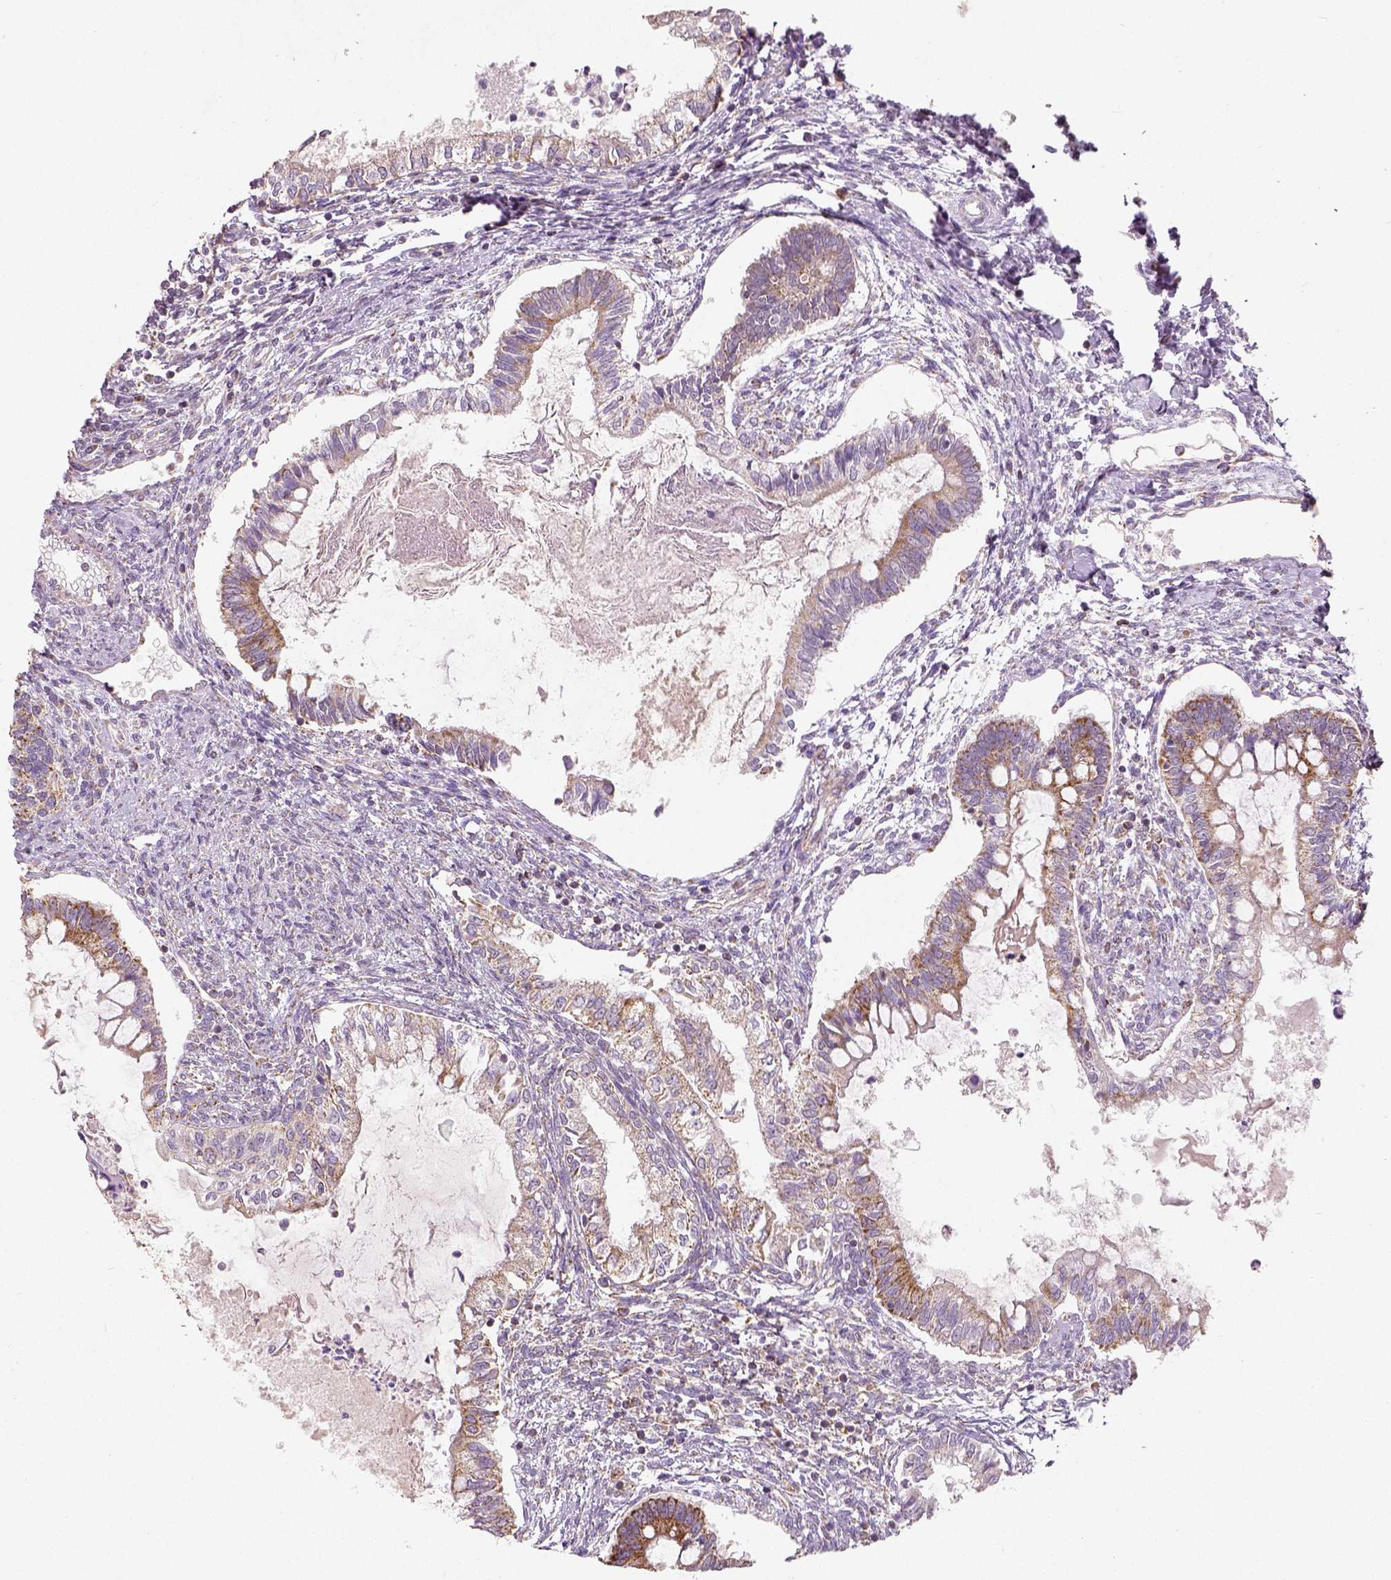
{"staining": {"intensity": "moderate", "quantity": ">75%", "location": "cytoplasmic/membranous"}, "tissue": "testis cancer", "cell_type": "Tumor cells", "image_type": "cancer", "snomed": [{"axis": "morphology", "description": "Carcinoma, Embryonal, NOS"}, {"axis": "topography", "description": "Testis"}], "caption": "Testis cancer stained with immunohistochemistry (IHC) demonstrates moderate cytoplasmic/membranous staining in about >75% of tumor cells.", "gene": "PGAM5", "patient": {"sex": "male", "age": 37}}